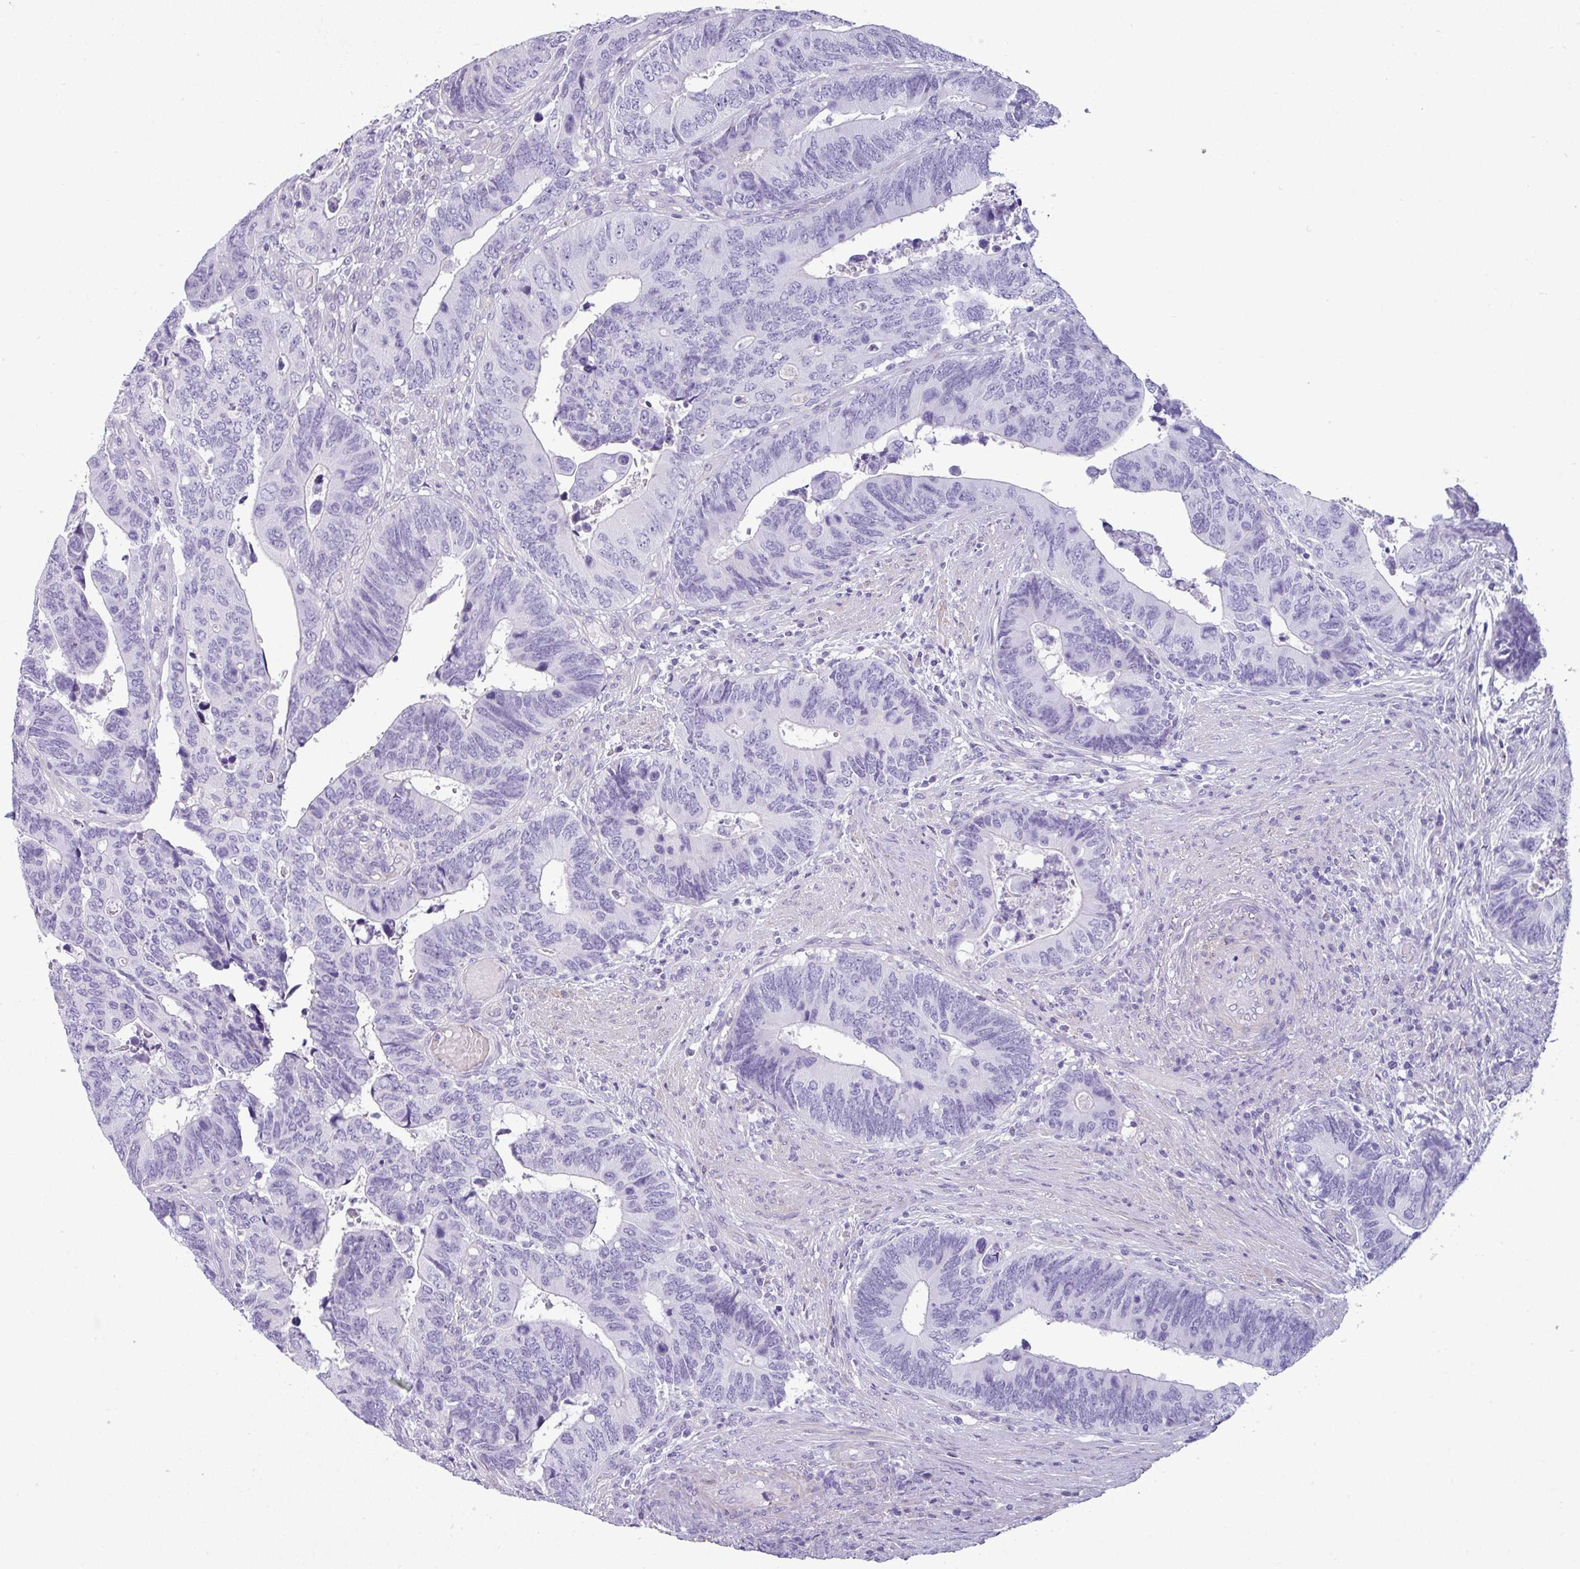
{"staining": {"intensity": "negative", "quantity": "none", "location": "none"}, "tissue": "colorectal cancer", "cell_type": "Tumor cells", "image_type": "cancer", "snomed": [{"axis": "morphology", "description": "Adenocarcinoma, NOS"}, {"axis": "topography", "description": "Colon"}], "caption": "There is no significant staining in tumor cells of colorectal cancer (adenocarcinoma).", "gene": "VCX2", "patient": {"sex": "male", "age": 87}}